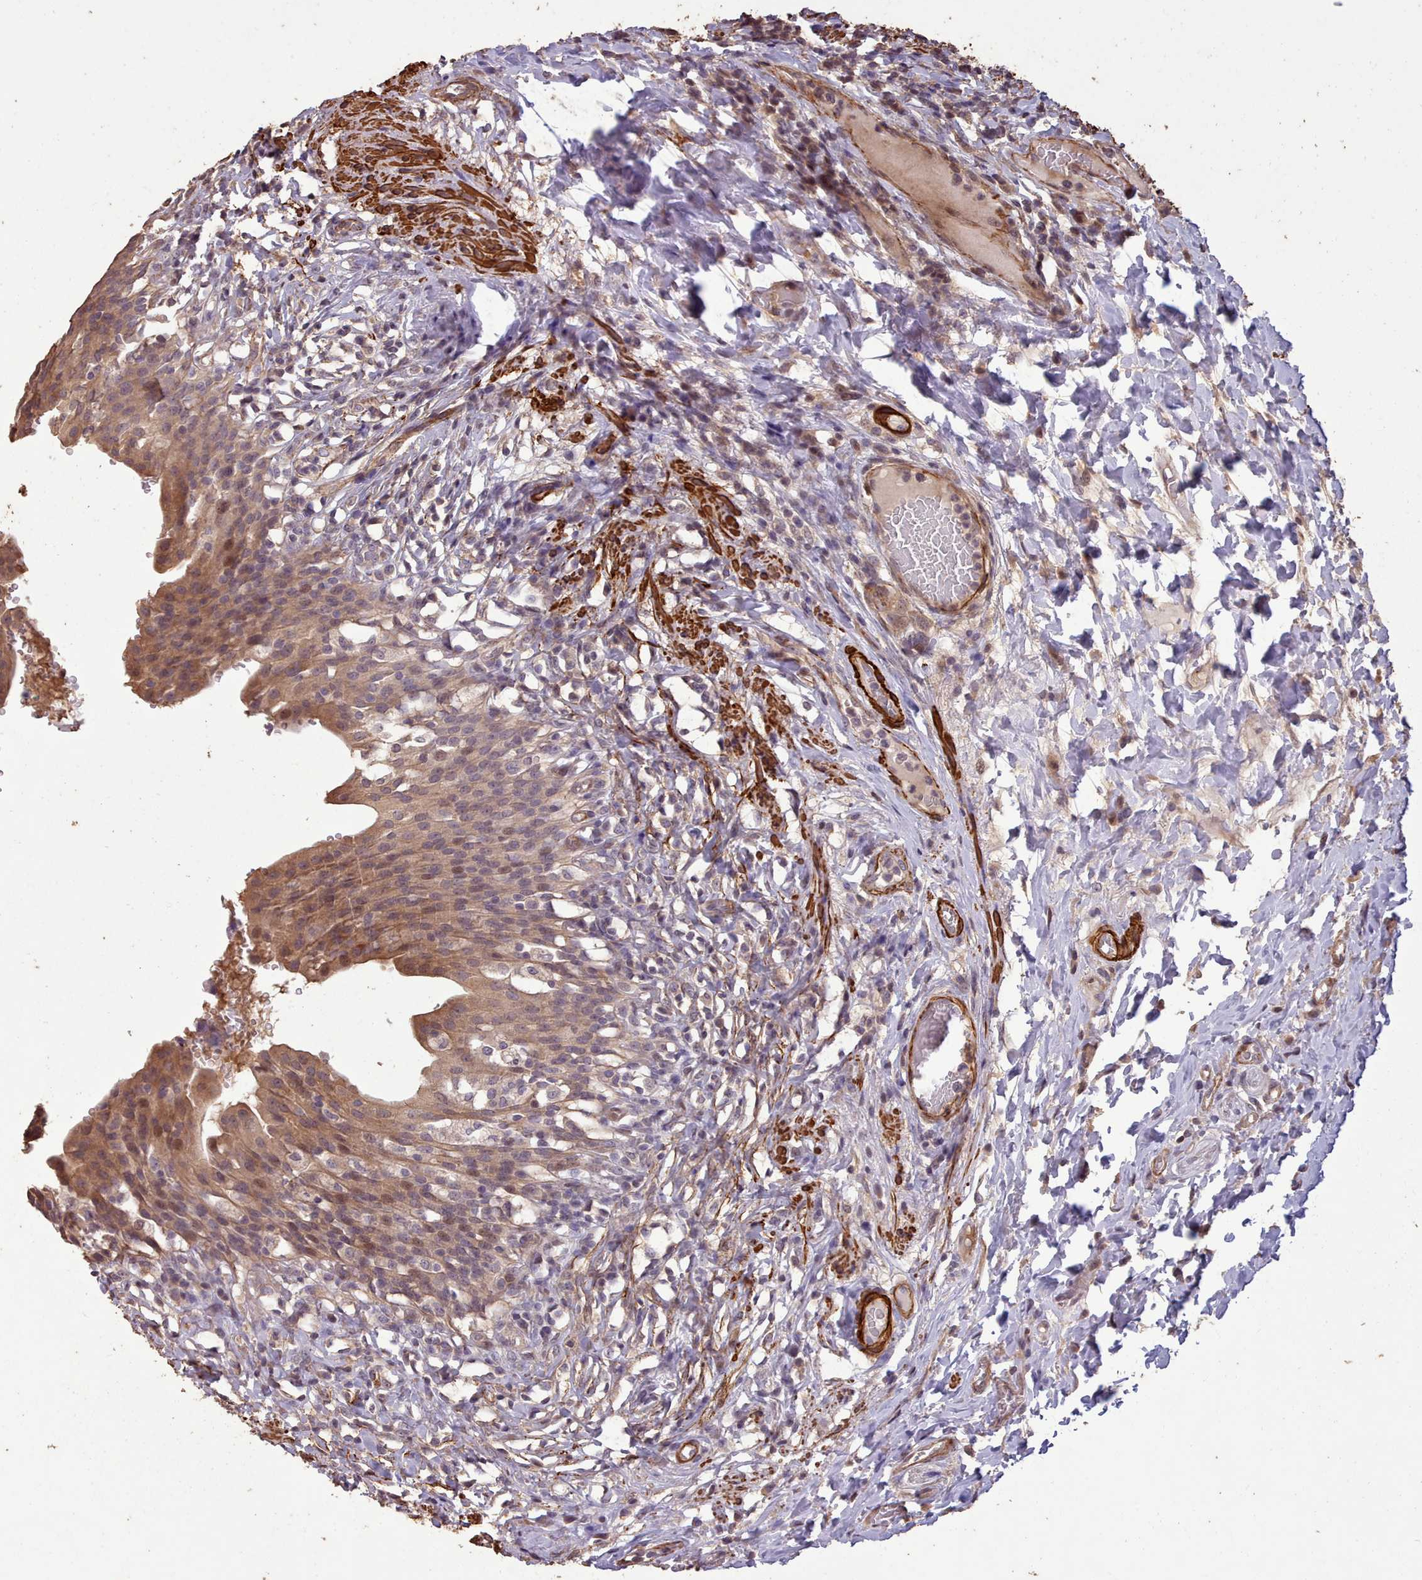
{"staining": {"intensity": "moderate", "quantity": ">75%", "location": "cytoplasmic/membranous,nuclear"}, "tissue": "urinary bladder", "cell_type": "Urothelial cells", "image_type": "normal", "snomed": [{"axis": "morphology", "description": "Normal tissue, NOS"}, {"axis": "morphology", "description": "Inflammation, NOS"}, {"axis": "topography", "description": "Urinary bladder"}], "caption": "This is an image of immunohistochemistry staining of normal urinary bladder, which shows moderate staining in the cytoplasmic/membranous,nuclear of urothelial cells.", "gene": "NLRC4", "patient": {"sex": "male", "age": 64}}